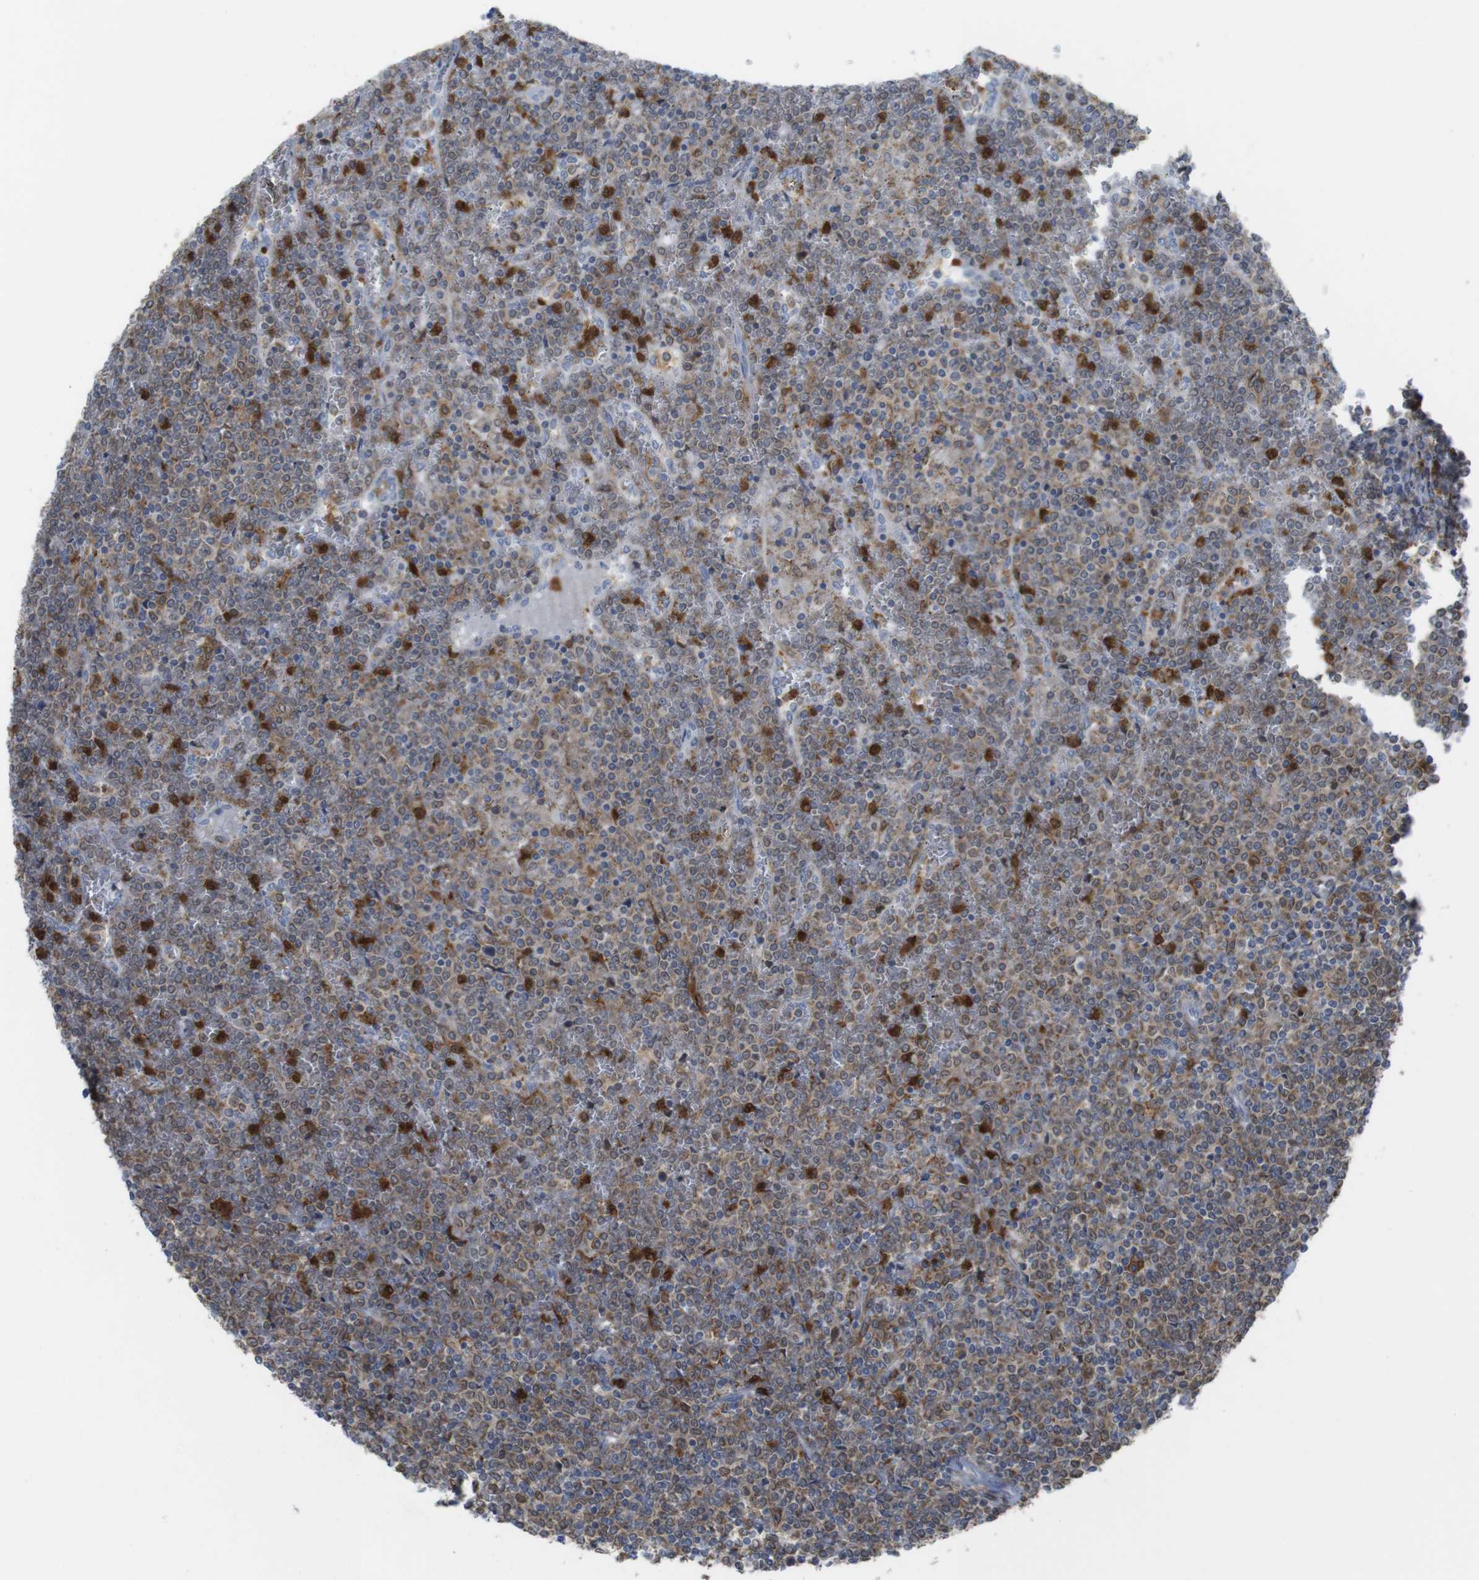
{"staining": {"intensity": "strong", "quantity": "<25%", "location": "cytoplasmic/membranous"}, "tissue": "lymphoma", "cell_type": "Tumor cells", "image_type": "cancer", "snomed": [{"axis": "morphology", "description": "Malignant lymphoma, non-Hodgkin's type, Low grade"}, {"axis": "topography", "description": "Spleen"}], "caption": "Immunohistochemical staining of human malignant lymphoma, non-Hodgkin's type (low-grade) reveals medium levels of strong cytoplasmic/membranous protein positivity in approximately <25% of tumor cells.", "gene": "PRKCD", "patient": {"sex": "female", "age": 19}}